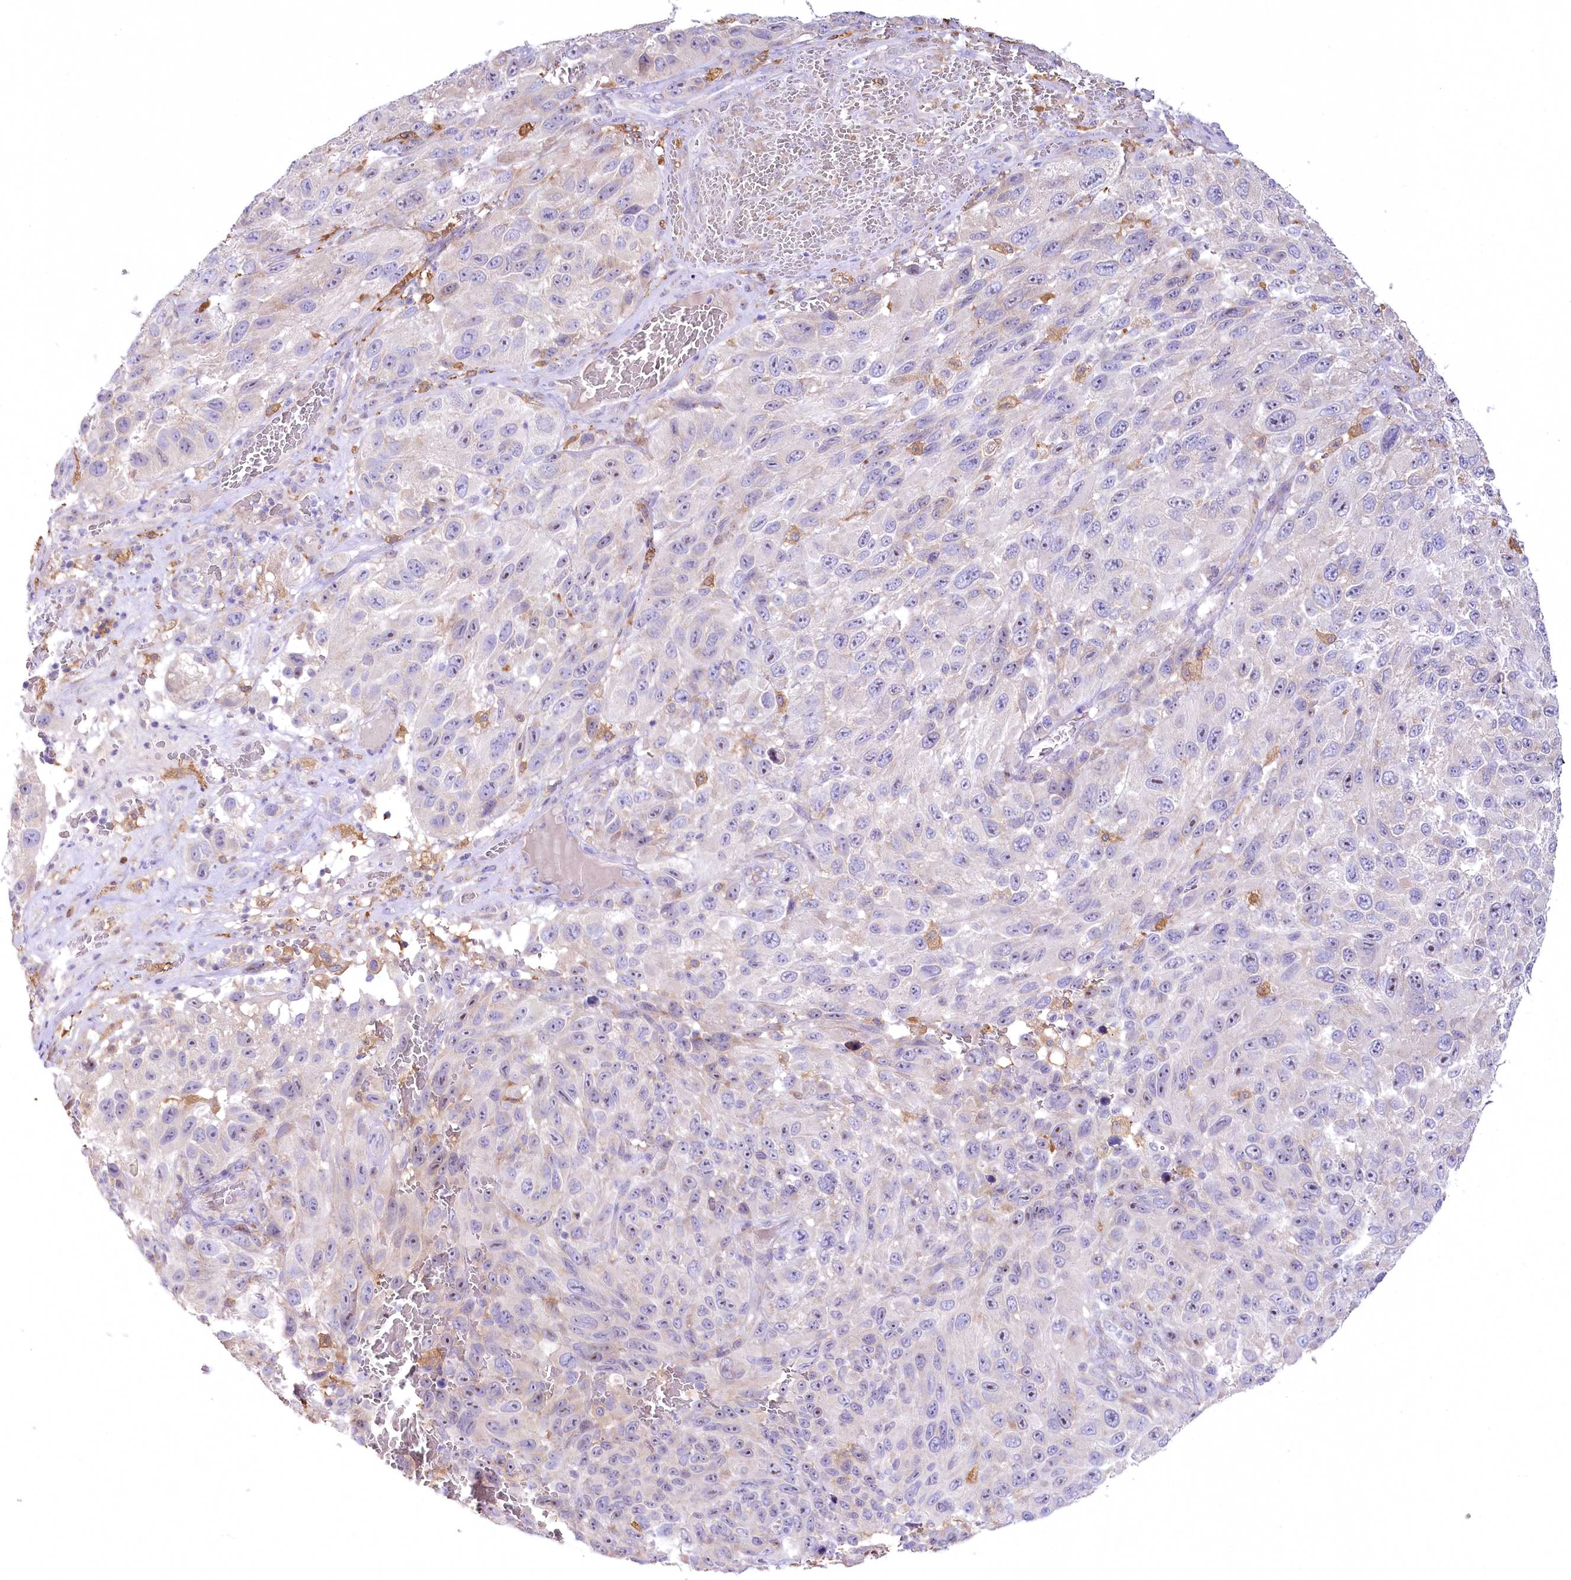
{"staining": {"intensity": "negative", "quantity": "none", "location": "none"}, "tissue": "melanoma", "cell_type": "Tumor cells", "image_type": "cancer", "snomed": [{"axis": "morphology", "description": "Malignant melanoma, NOS"}, {"axis": "topography", "description": "Skin"}], "caption": "Malignant melanoma was stained to show a protein in brown. There is no significant positivity in tumor cells. Nuclei are stained in blue.", "gene": "MYOZ1", "patient": {"sex": "female", "age": 96}}